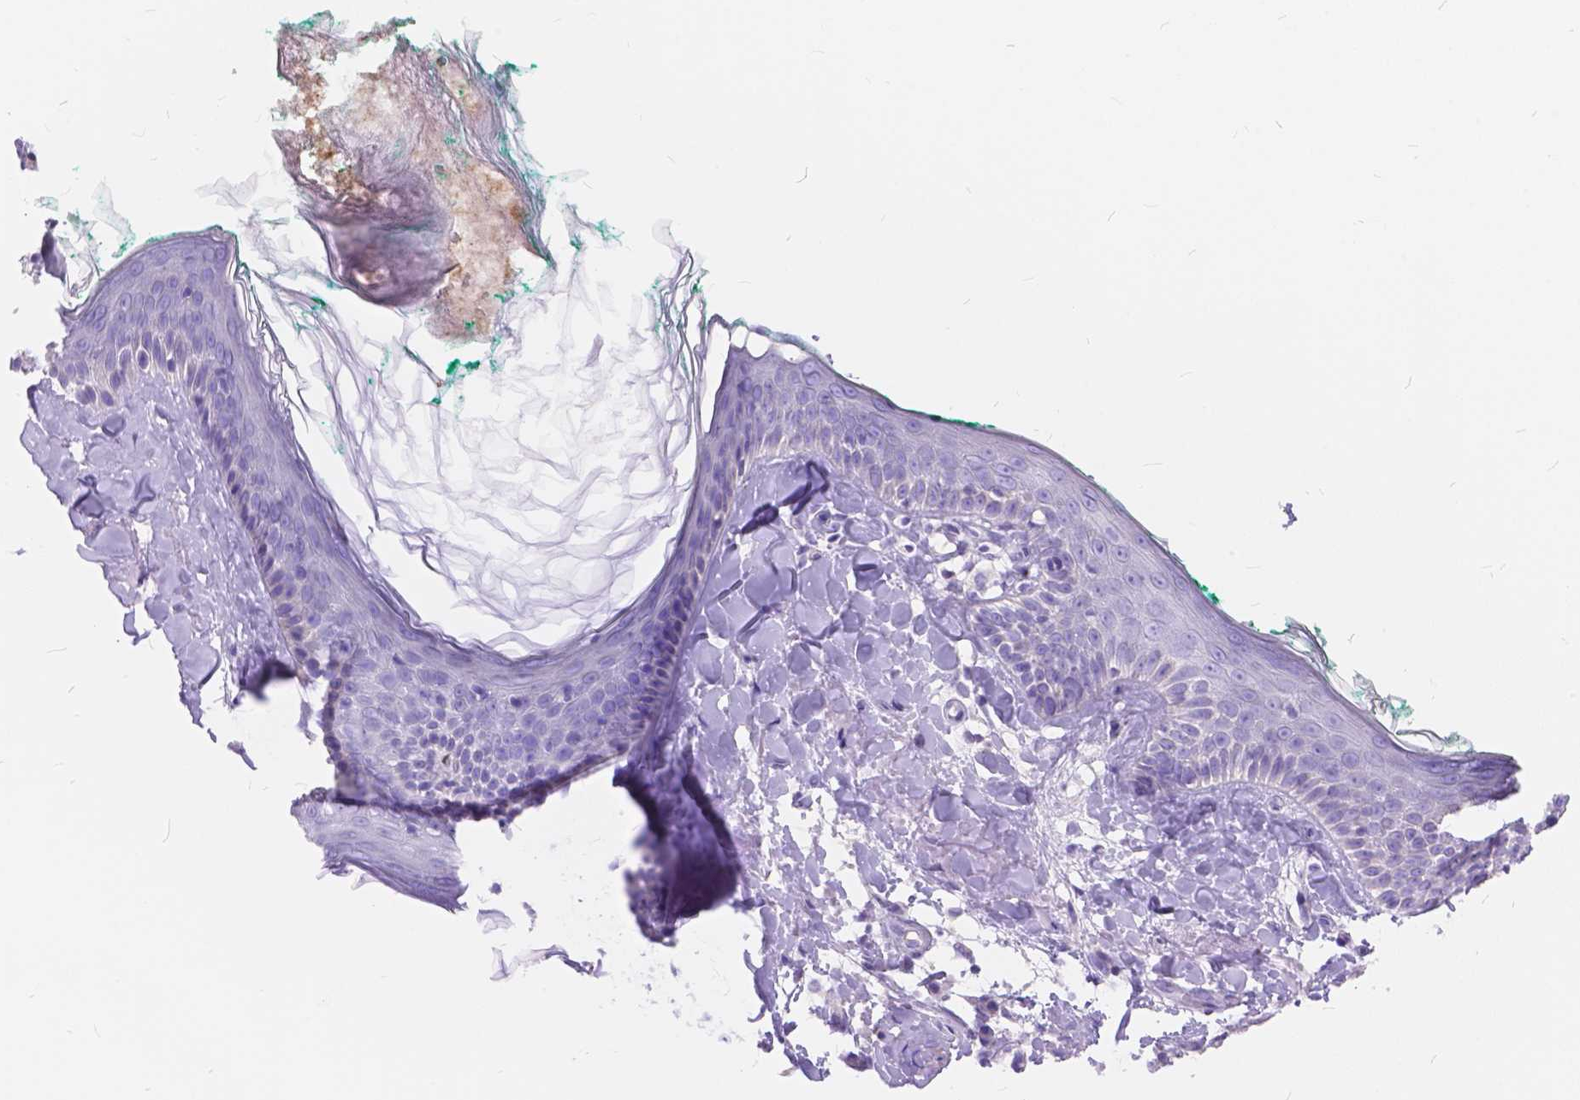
{"staining": {"intensity": "negative", "quantity": "none", "location": "none"}, "tissue": "skin", "cell_type": "Fibroblasts", "image_type": "normal", "snomed": [{"axis": "morphology", "description": "Normal tissue, NOS"}, {"axis": "topography", "description": "Skin"}], "caption": "Immunohistochemistry (IHC) of benign human skin shows no positivity in fibroblasts. The staining was performed using DAB to visualize the protein expression in brown, while the nuclei were stained in blue with hematoxylin (Magnification: 20x).", "gene": "FOXL2", "patient": {"sex": "male", "age": 73}}